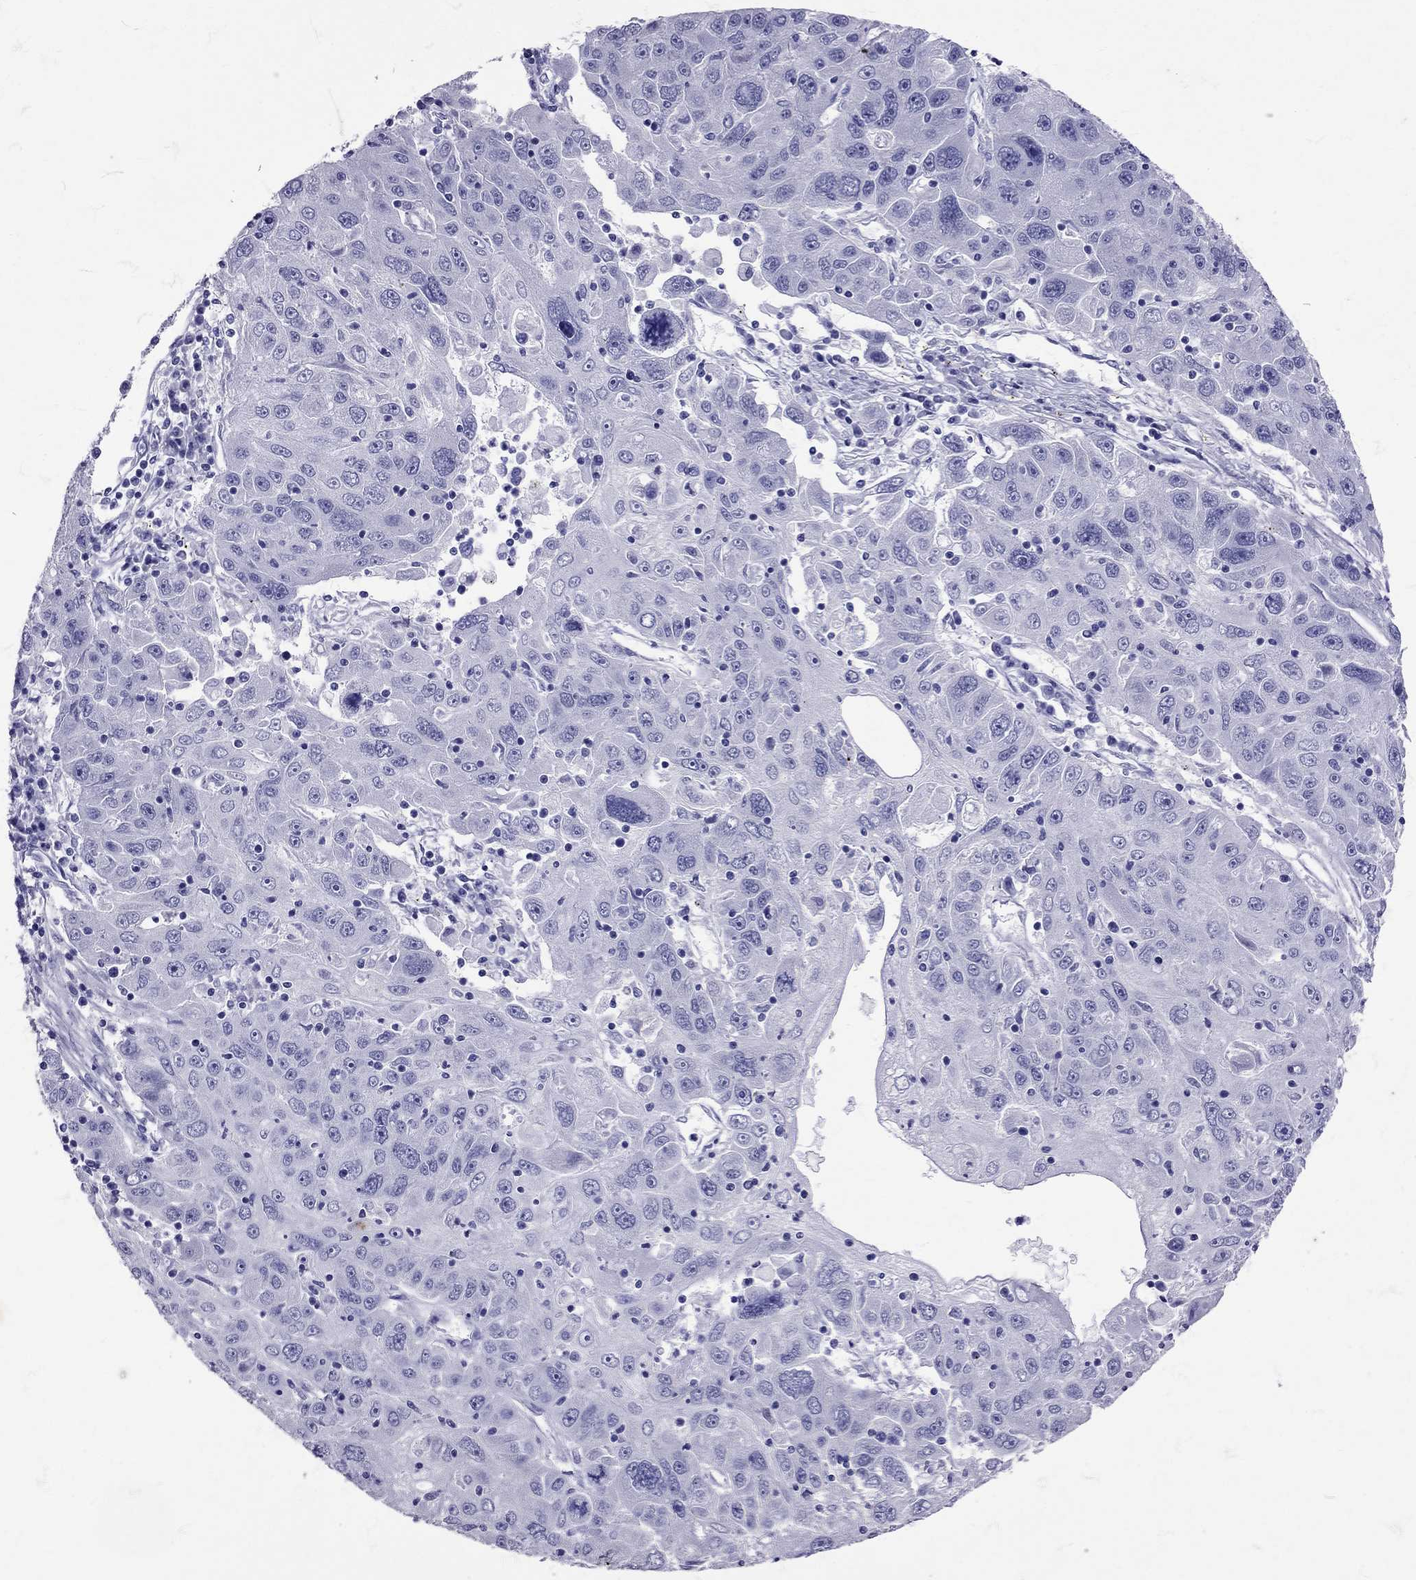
{"staining": {"intensity": "negative", "quantity": "none", "location": "none"}, "tissue": "stomach cancer", "cell_type": "Tumor cells", "image_type": "cancer", "snomed": [{"axis": "morphology", "description": "Adenocarcinoma, NOS"}, {"axis": "topography", "description": "Stomach"}], "caption": "There is no significant positivity in tumor cells of stomach adenocarcinoma.", "gene": "AVP", "patient": {"sex": "male", "age": 56}}